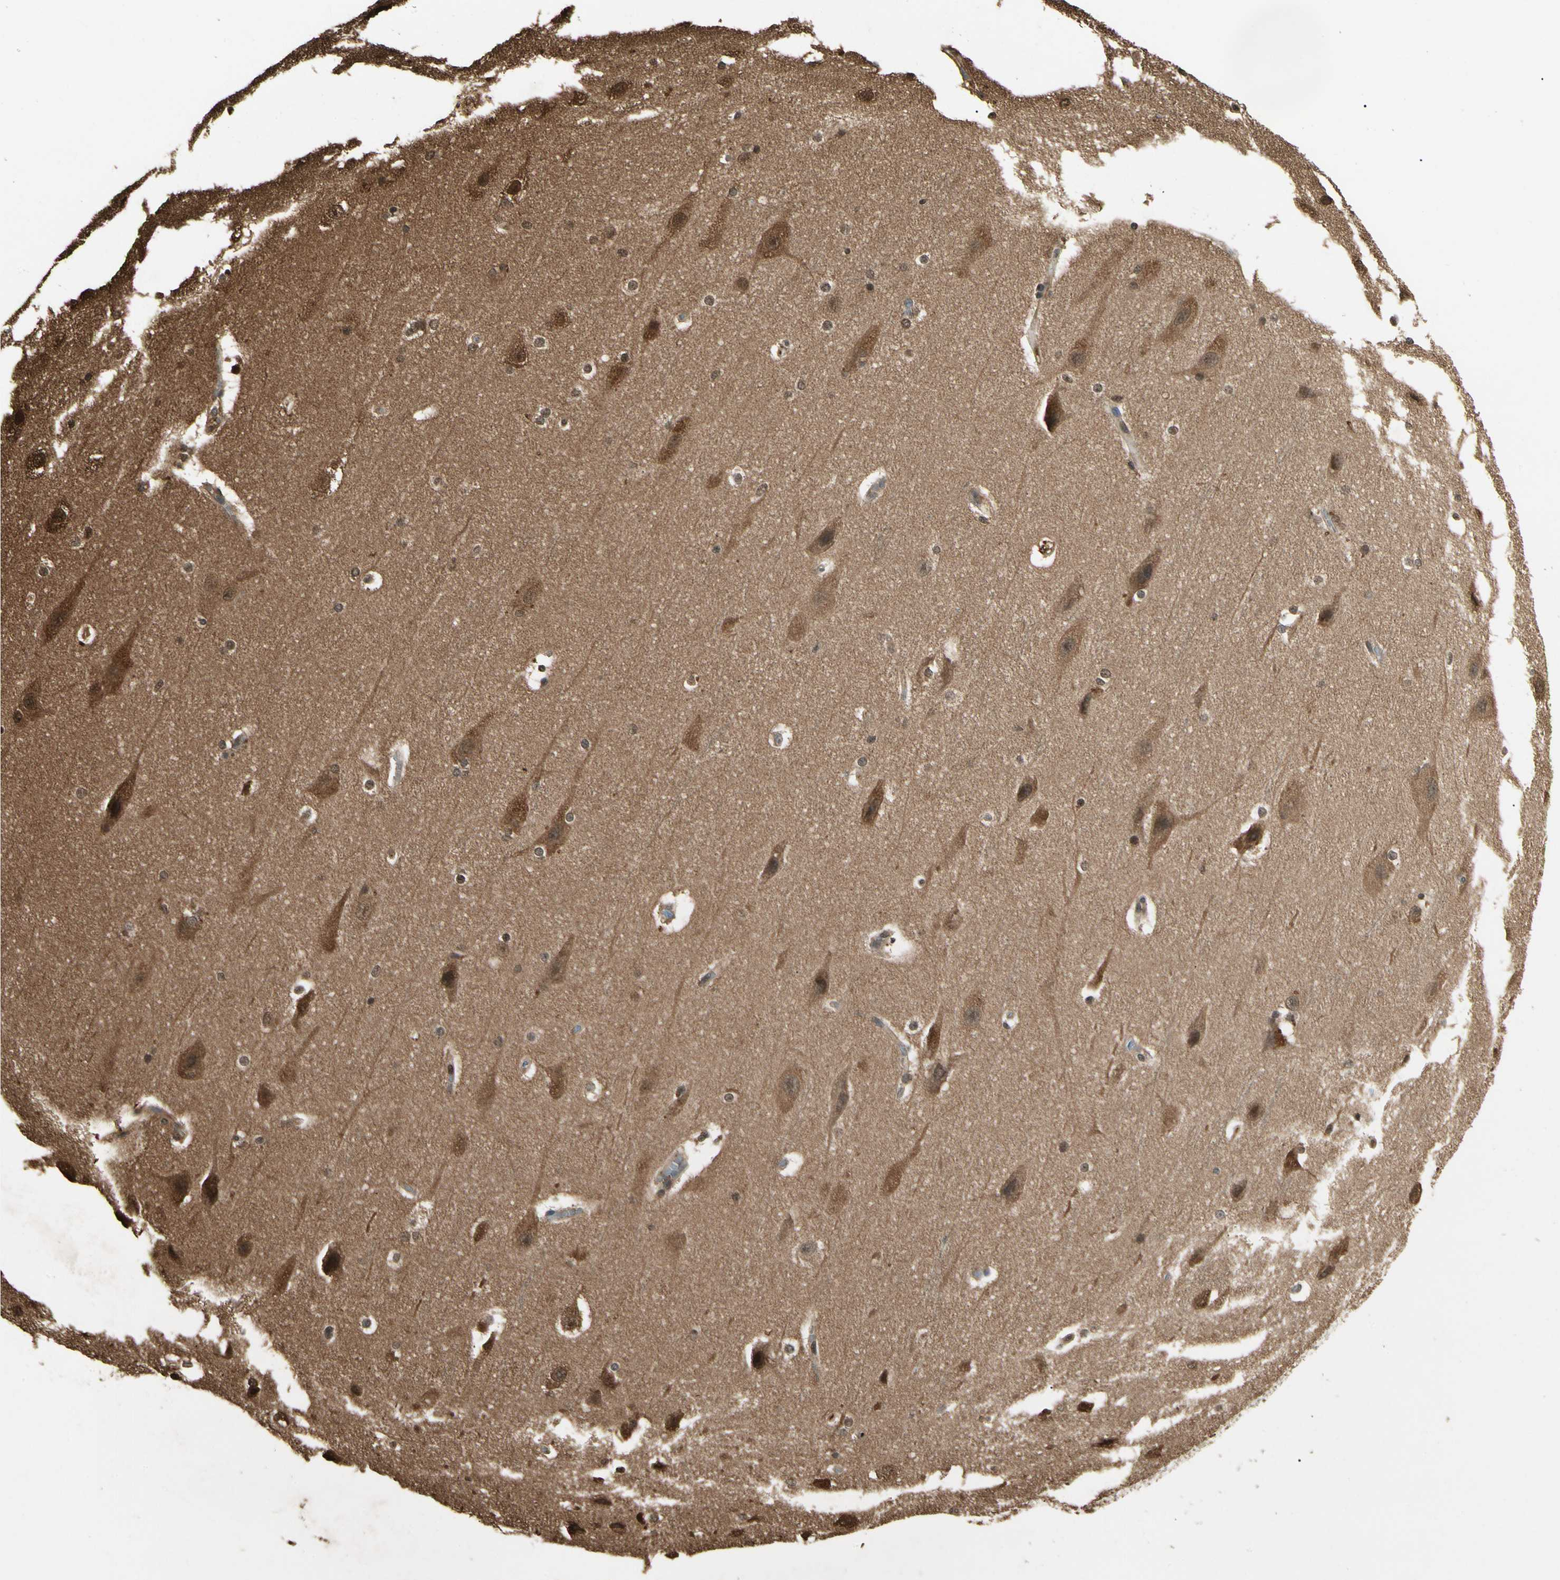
{"staining": {"intensity": "moderate", "quantity": "25%-75%", "location": "cytoplasmic/membranous"}, "tissue": "cerebral cortex", "cell_type": "Endothelial cells", "image_type": "normal", "snomed": [{"axis": "morphology", "description": "Normal tissue, NOS"}, {"axis": "topography", "description": "Cerebral cortex"}, {"axis": "topography", "description": "Hippocampus"}], "caption": "There is medium levels of moderate cytoplasmic/membranous staining in endothelial cells of benign cerebral cortex, as demonstrated by immunohistochemical staining (brown color).", "gene": "YWHAB", "patient": {"sex": "female", "age": 19}}